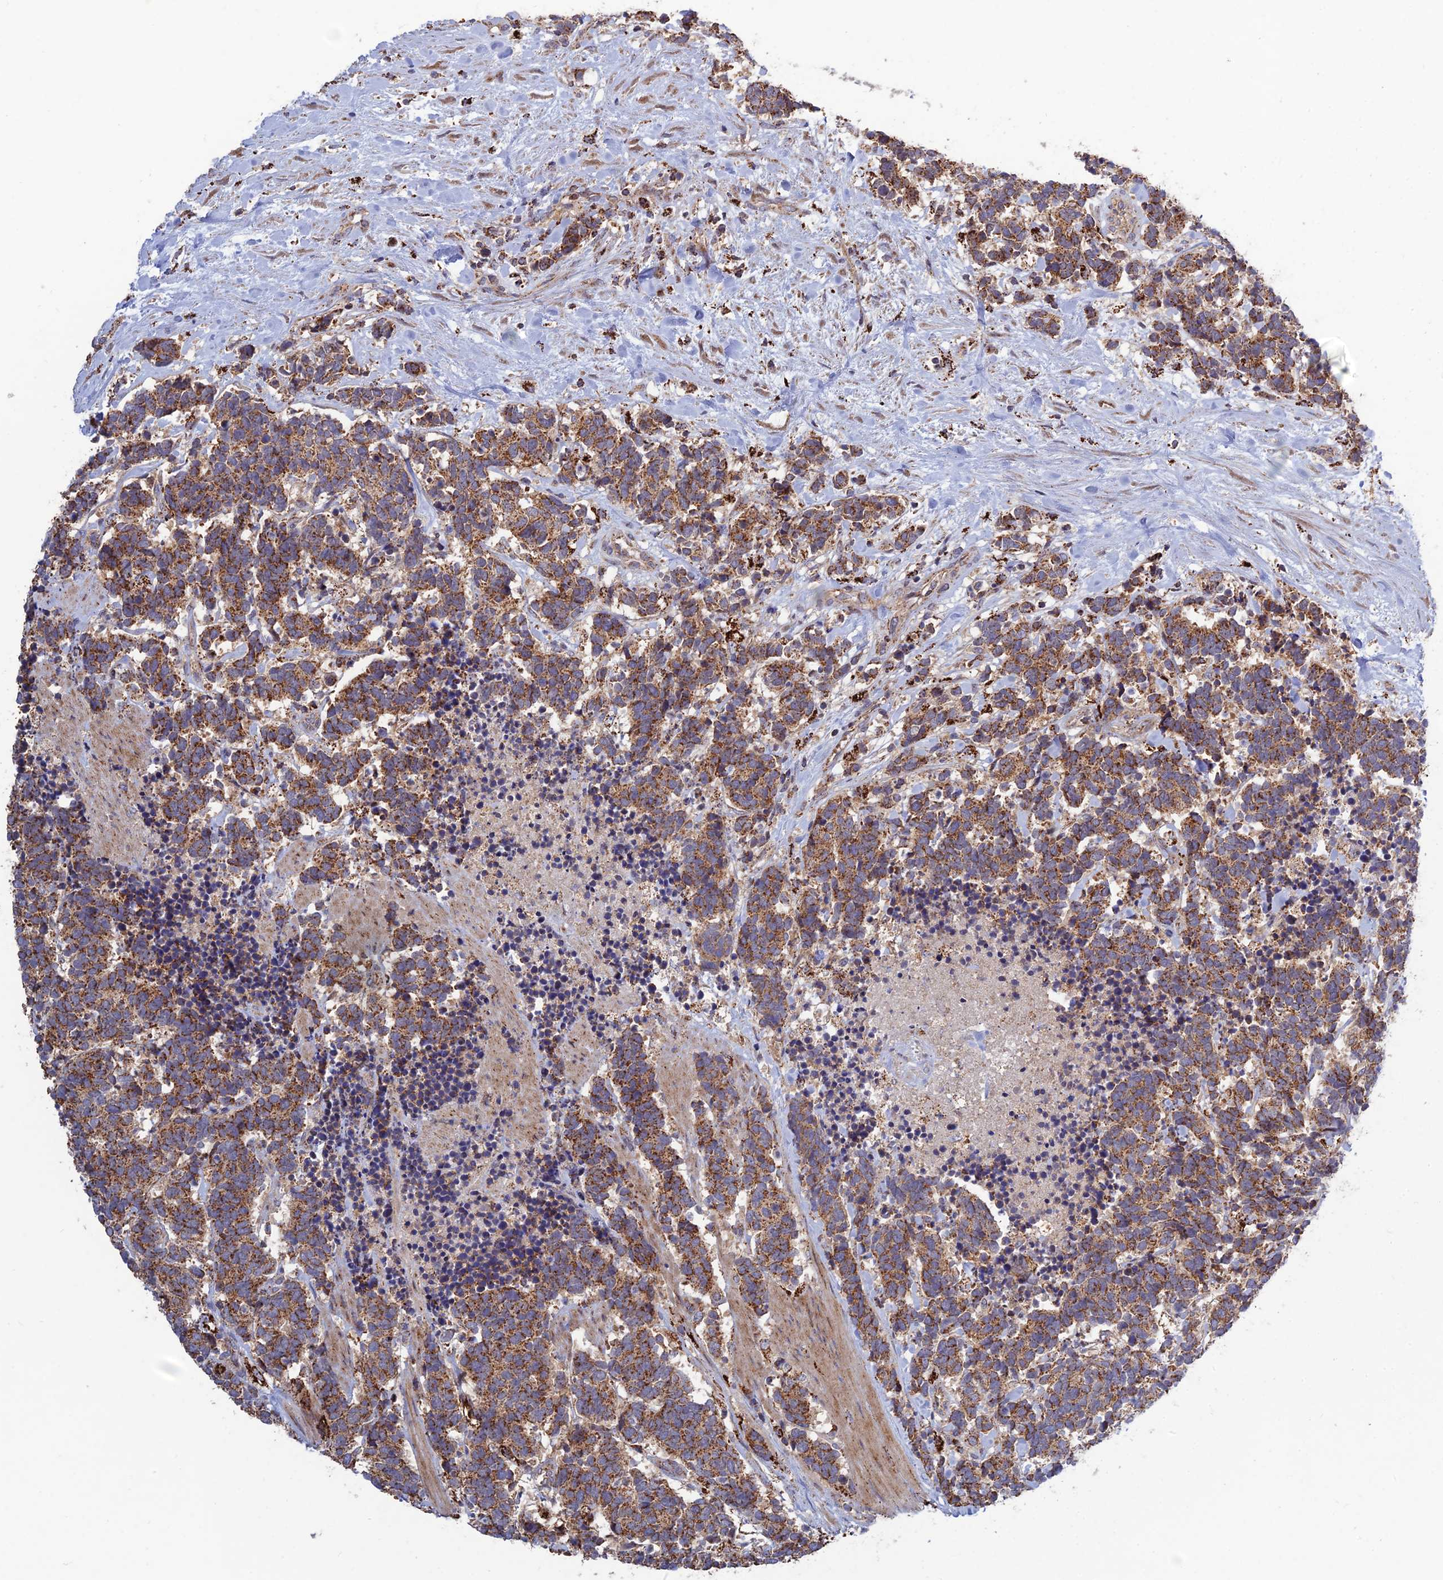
{"staining": {"intensity": "strong", "quantity": ">75%", "location": "cytoplasmic/membranous"}, "tissue": "carcinoid", "cell_type": "Tumor cells", "image_type": "cancer", "snomed": [{"axis": "morphology", "description": "Carcinoma, NOS"}, {"axis": "morphology", "description": "Carcinoid, malignant, NOS"}, {"axis": "topography", "description": "Prostate"}], "caption": "DAB immunohistochemical staining of human carcinoid displays strong cytoplasmic/membranous protein staining in about >75% of tumor cells.", "gene": "RIC8B", "patient": {"sex": "male", "age": 57}}